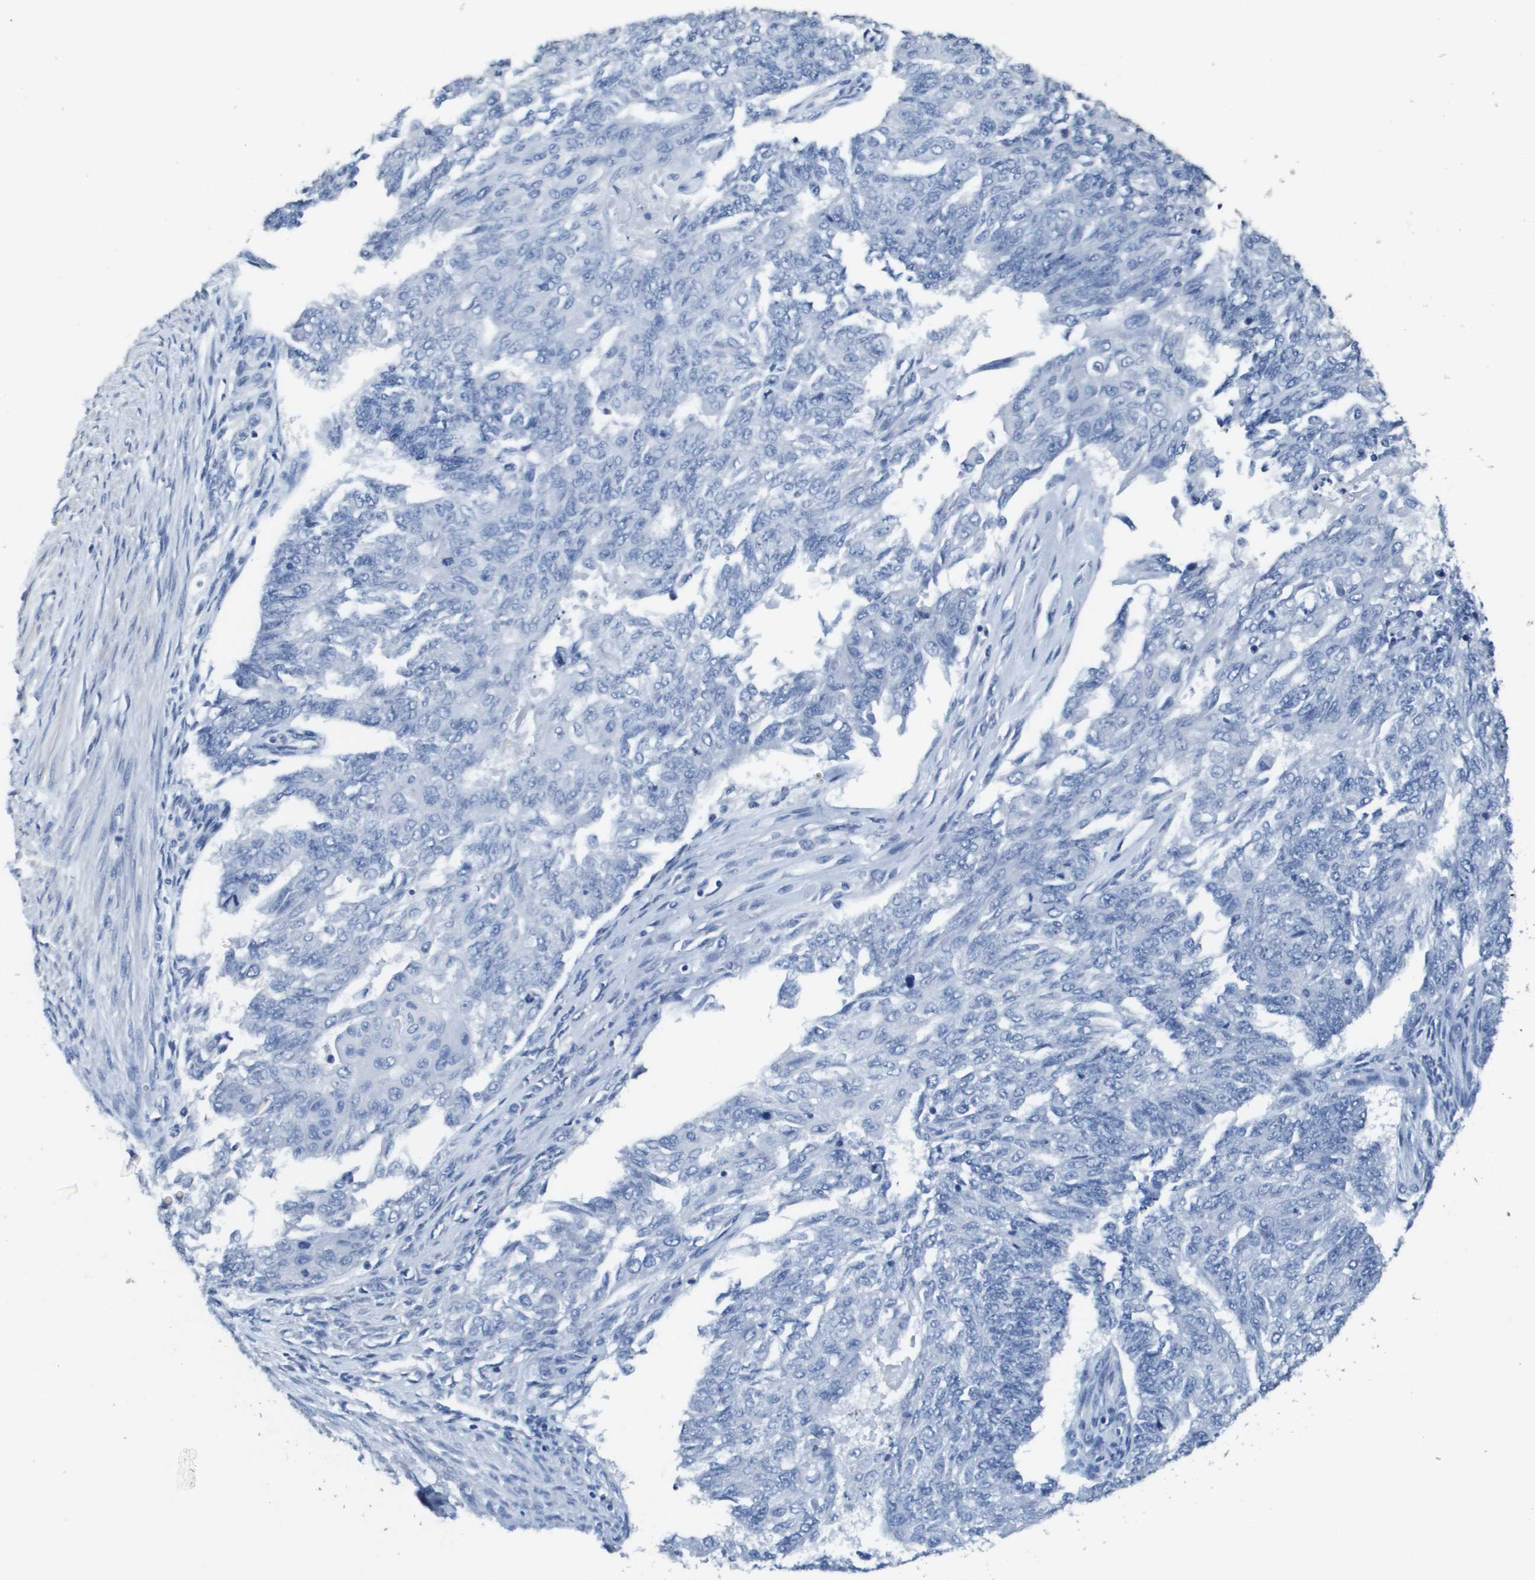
{"staining": {"intensity": "negative", "quantity": "none", "location": "none"}, "tissue": "endometrial cancer", "cell_type": "Tumor cells", "image_type": "cancer", "snomed": [{"axis": "morphology", "description": "Adenocarcinoma, NOS"}, {"axis": "topography", "description": "Endometrium"}], "caption": "Protein analysis of endometrial adenocarcinoma demonstrates no significant staining in tumor cells.", "gene": "MT3", "patient": {"sex": "female", "age": 32}}